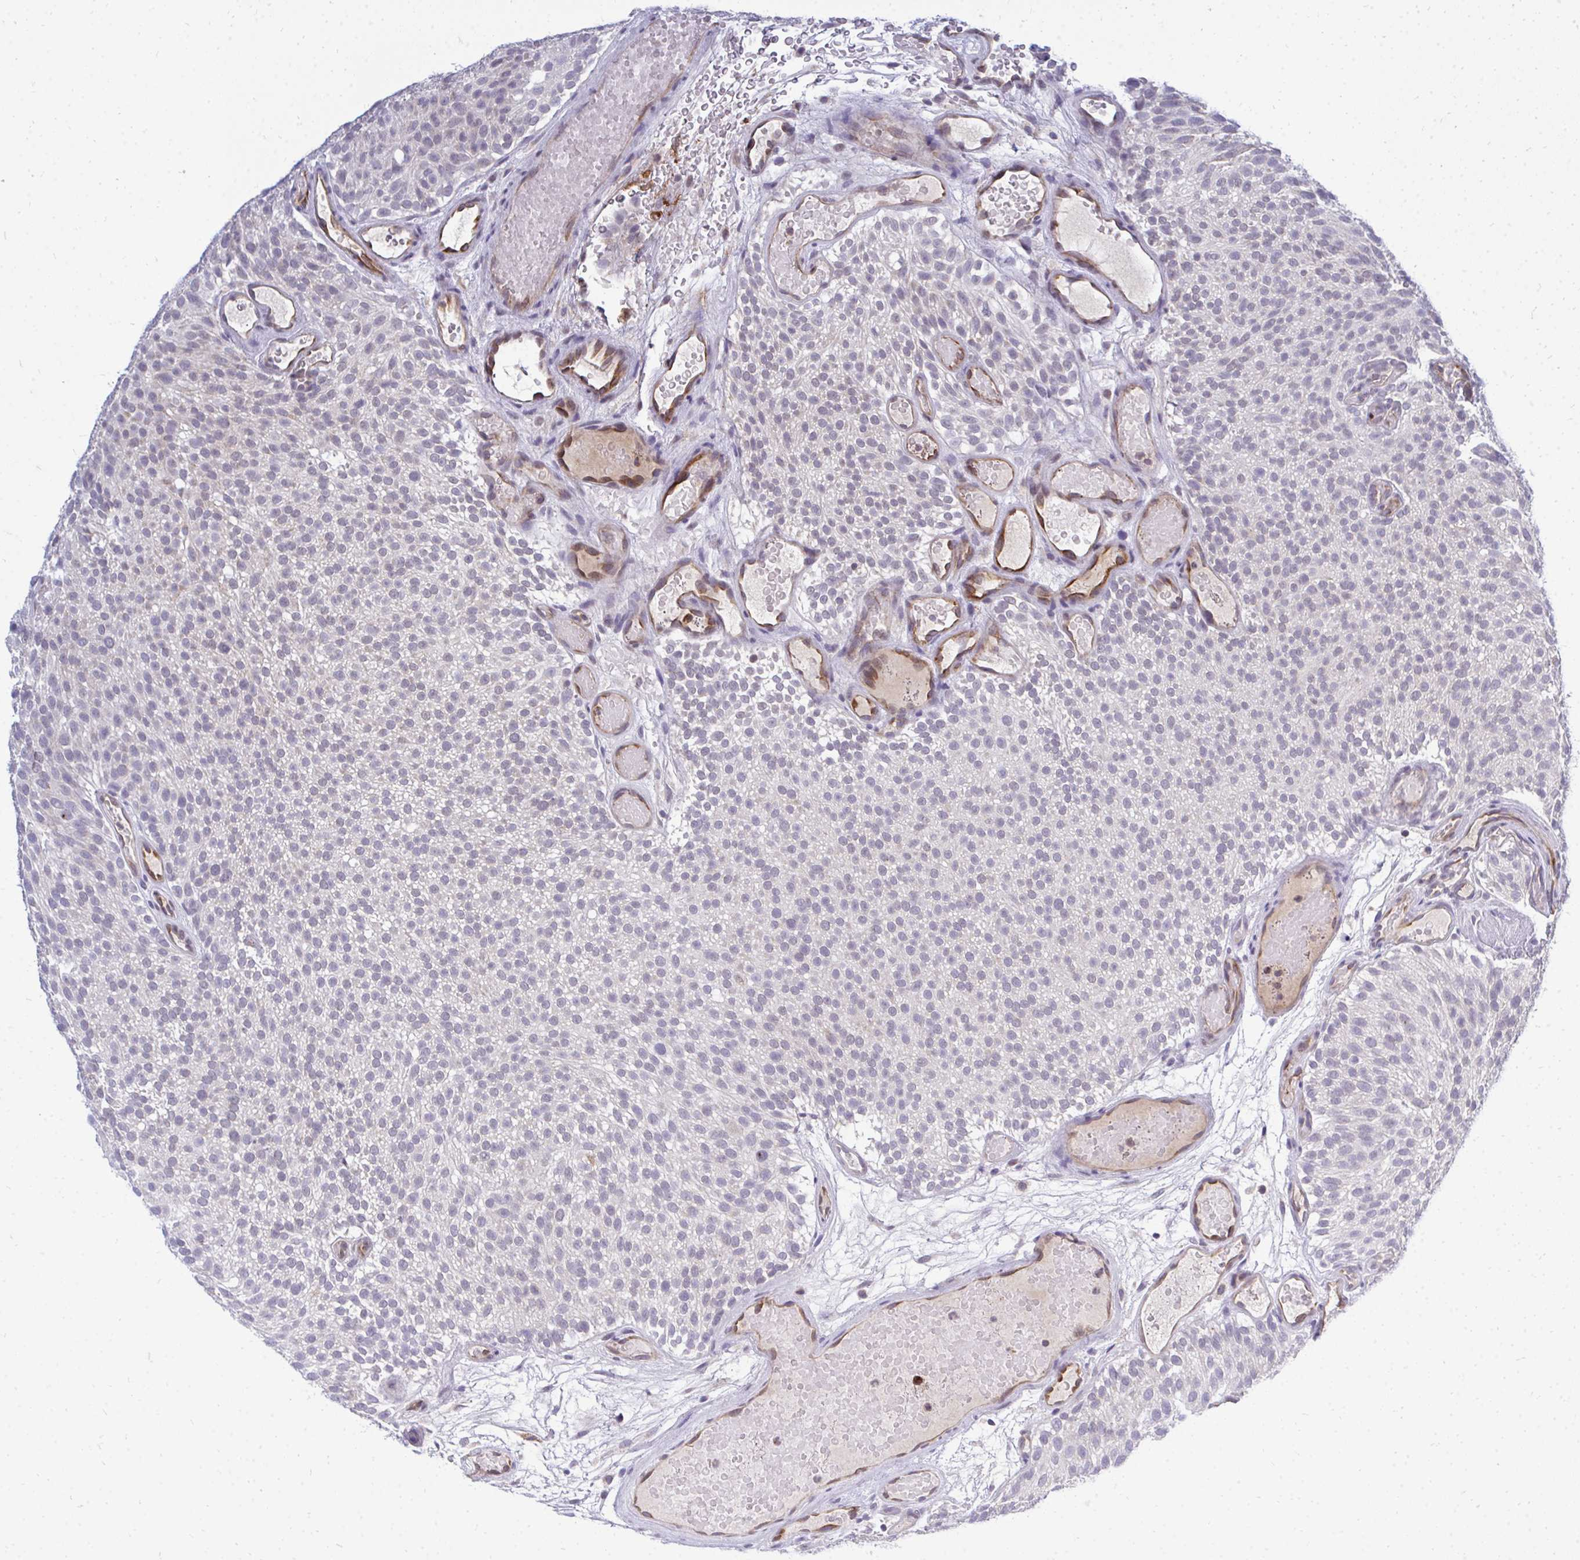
{"staining": {"intensity": "negative", "quantity": "none", "location": "none"}, "tissue": "urothelial cancer", "cell_type": "Tumor cells", "image_type": "cancer", "snomed": [{"axis": "morphology", "description": "Urothelial carcinoma, Low grade"}, {"axis": "topography", "description": "Urinary bladder"}], "caption": "Human urothelial carcinoma (low-grade) stained for a protein using immunohistochemistry (IHC) exhibits no staining in tumor cells.", "gene": "ACSL5", "patient": {"sex": "male", "age": 78}}